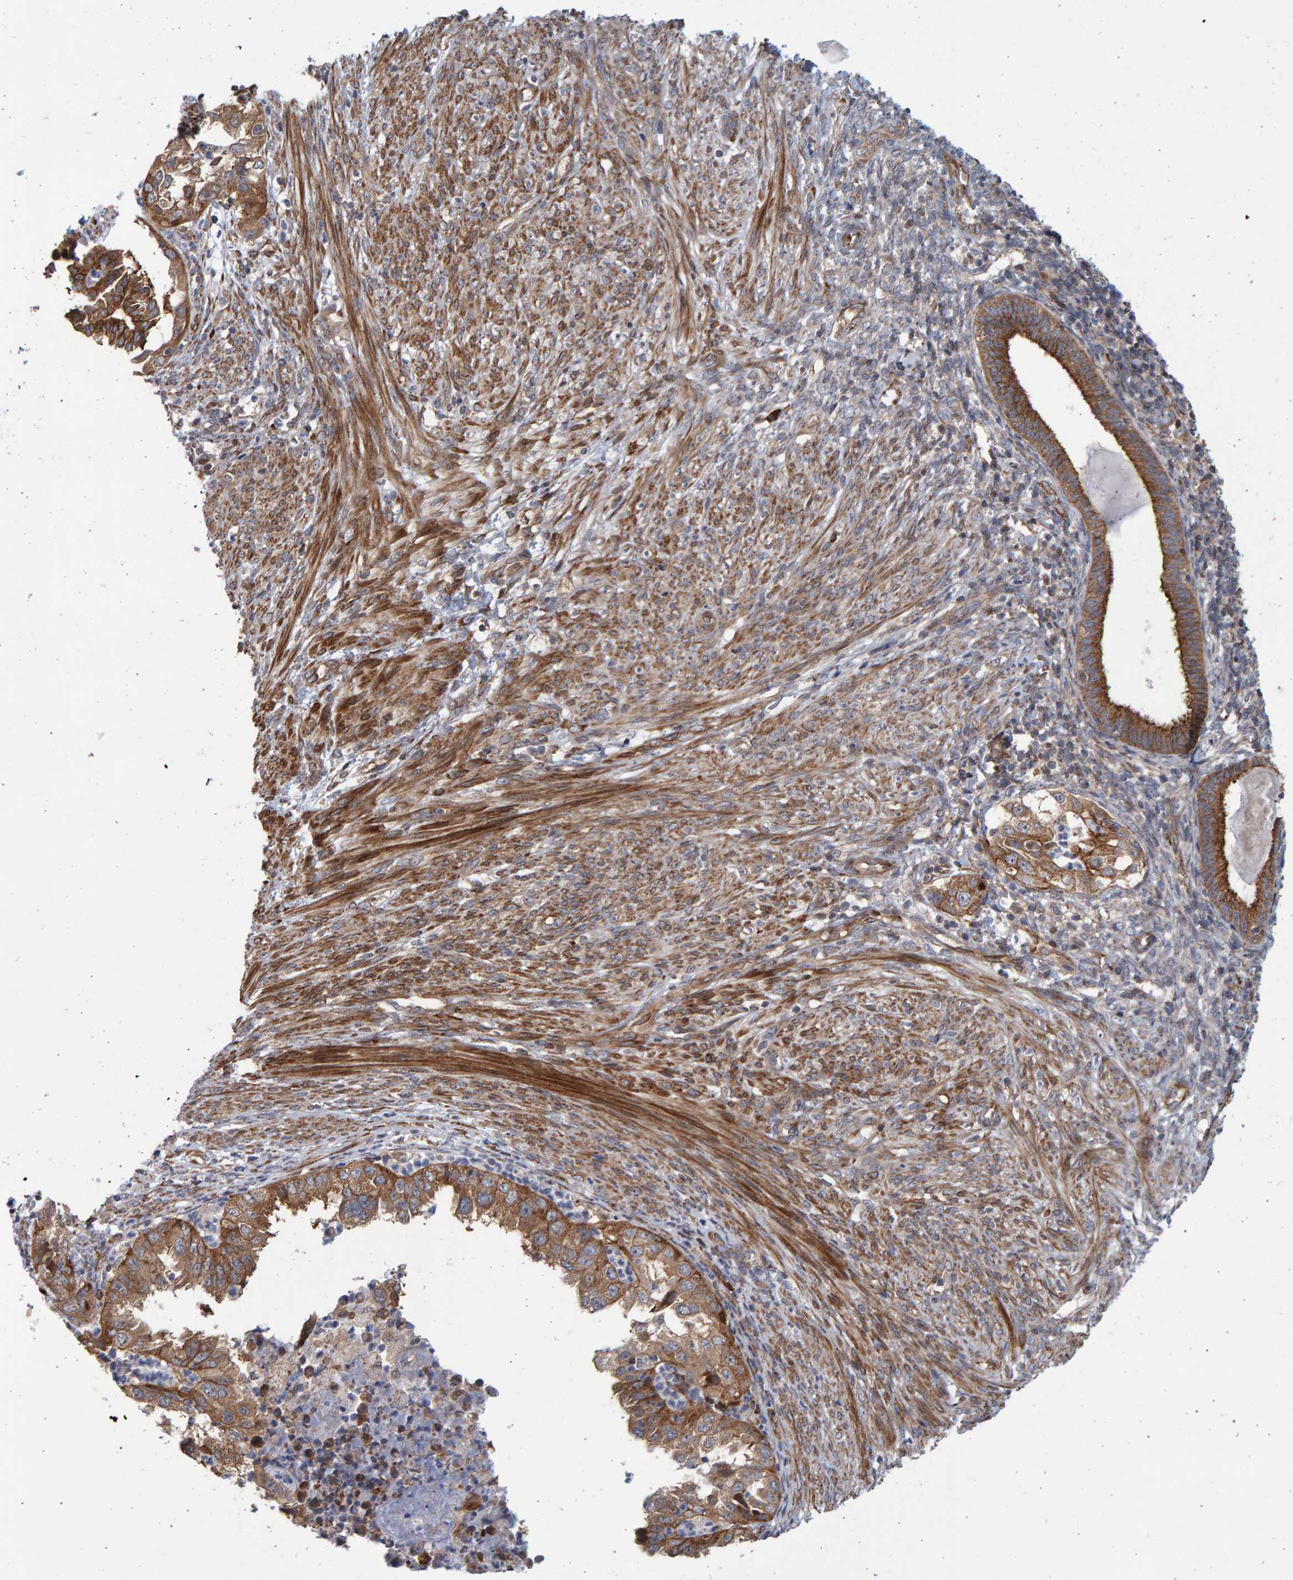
{"staining": {"intensity": "moderate", "quantity": ">75%", "location": "cytoplasmic/membranous"}, "tissue": "endometrial cancer", "cell_type": "Tumor cells", "image_type": "cancer", "snomed": [{"axis": "morphology", "description": "Adenocarcinoma, NOS"}, {"axis": "topography", "description": "Endometrium"}], "caption": "Brown immunohistochemical staining in human endometrial cancer (adenocarcinoma) reveals moderate cytoplasmic/membranous positivity in about >75% of tumor cells.", "gene": "LRBA", "patient": {"sex": "female", "age": 85}}